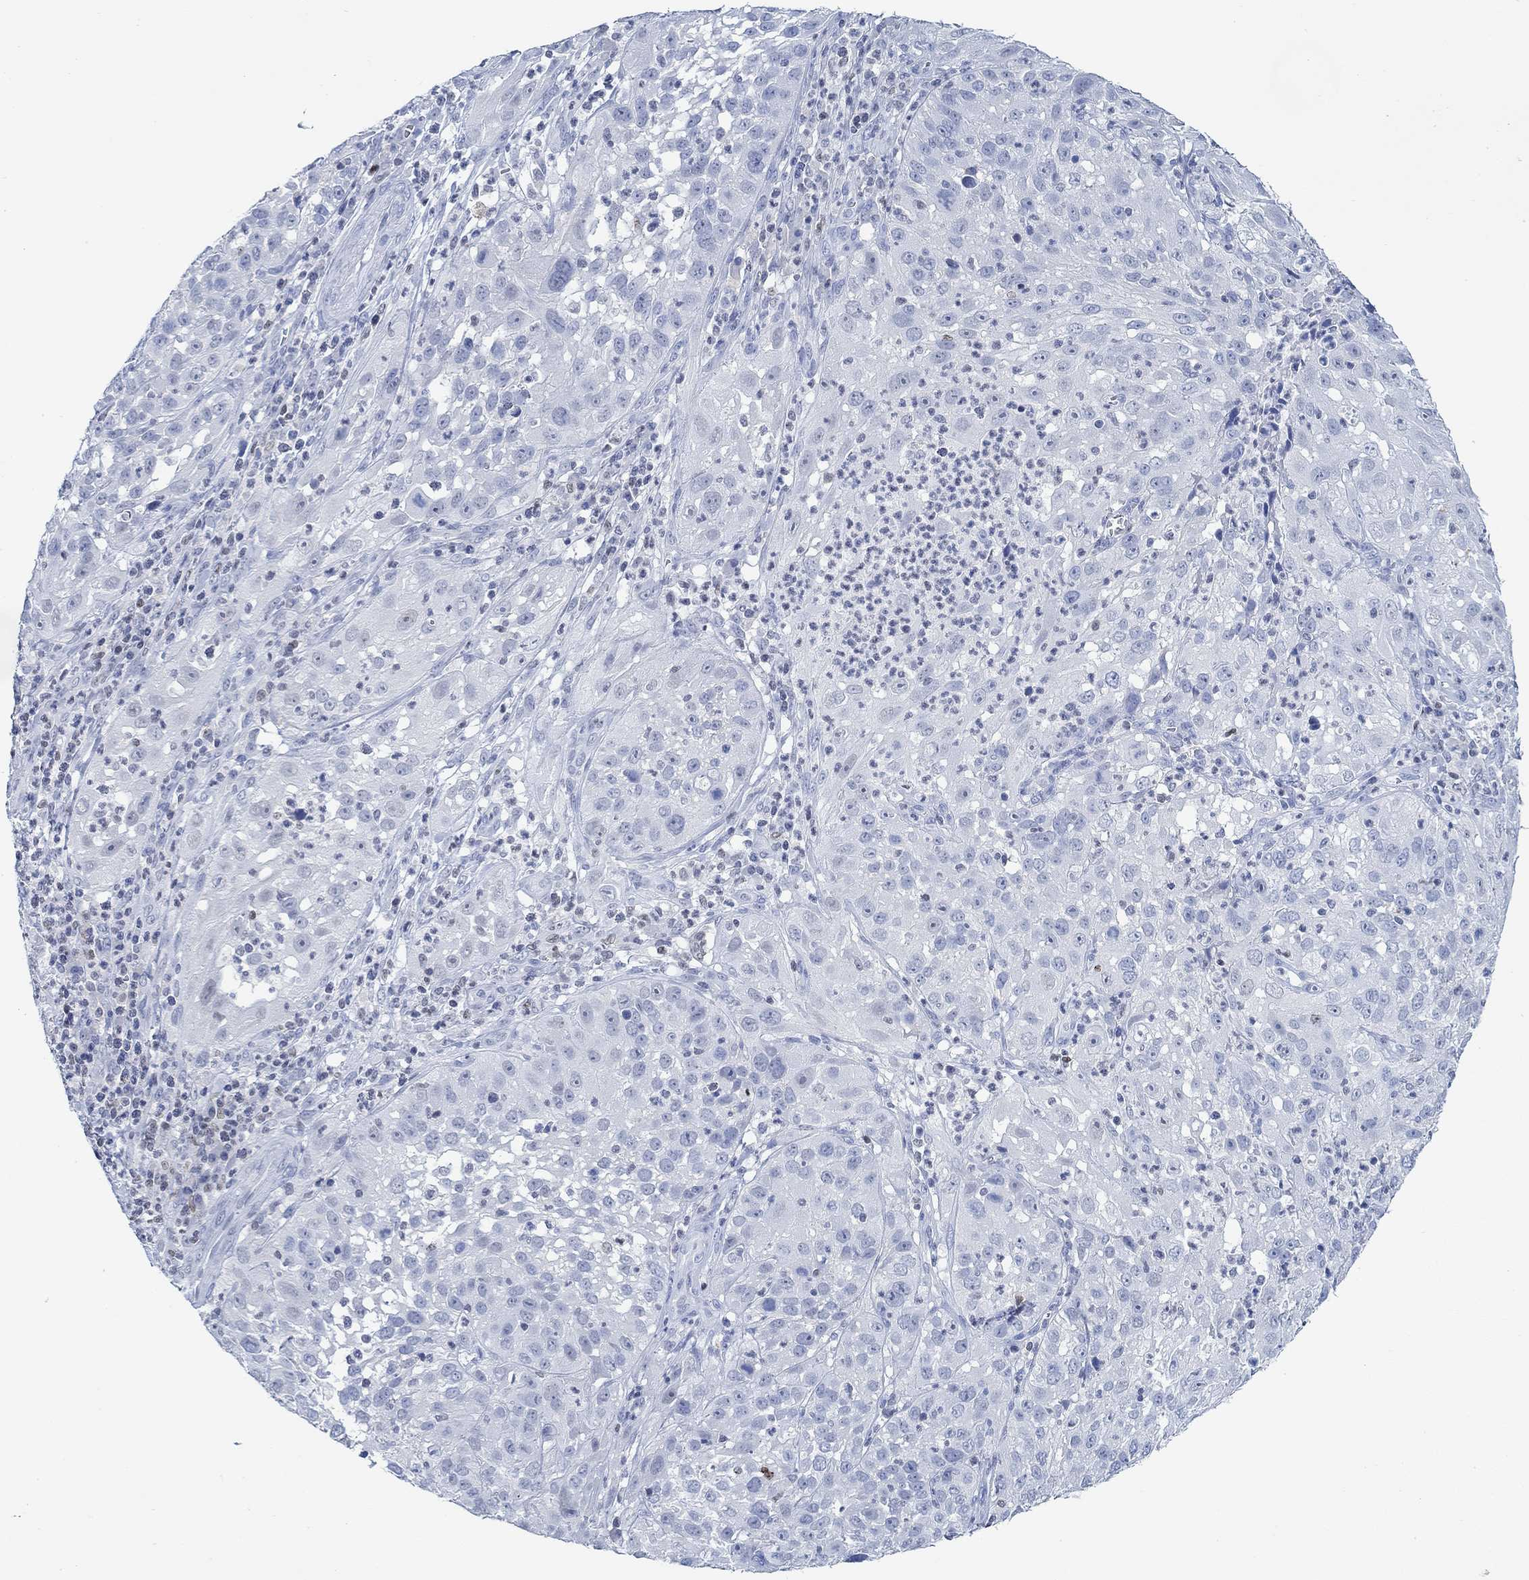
{"staining": {"intensity": "negative", "quantity": "none", "location": "none"}, "tissue": "cervical cancer", "cell_type": "Tumor cells", "image_type": "cancer", "snomed": [{"axis": "morphology", "description": "Squamous cell carcinoma, NOS"}, {"axis": "topography", "description": "Cervix"}], "caption": "DAB (3,3'-diaminobenzidine) immunohistochemical staining of human cervical cancer (squamous cell carcinoma) shows no significant positivity in tumor cells.", "gene": "PPP1R17", "patient": {"sex": "female", "age": 32}}